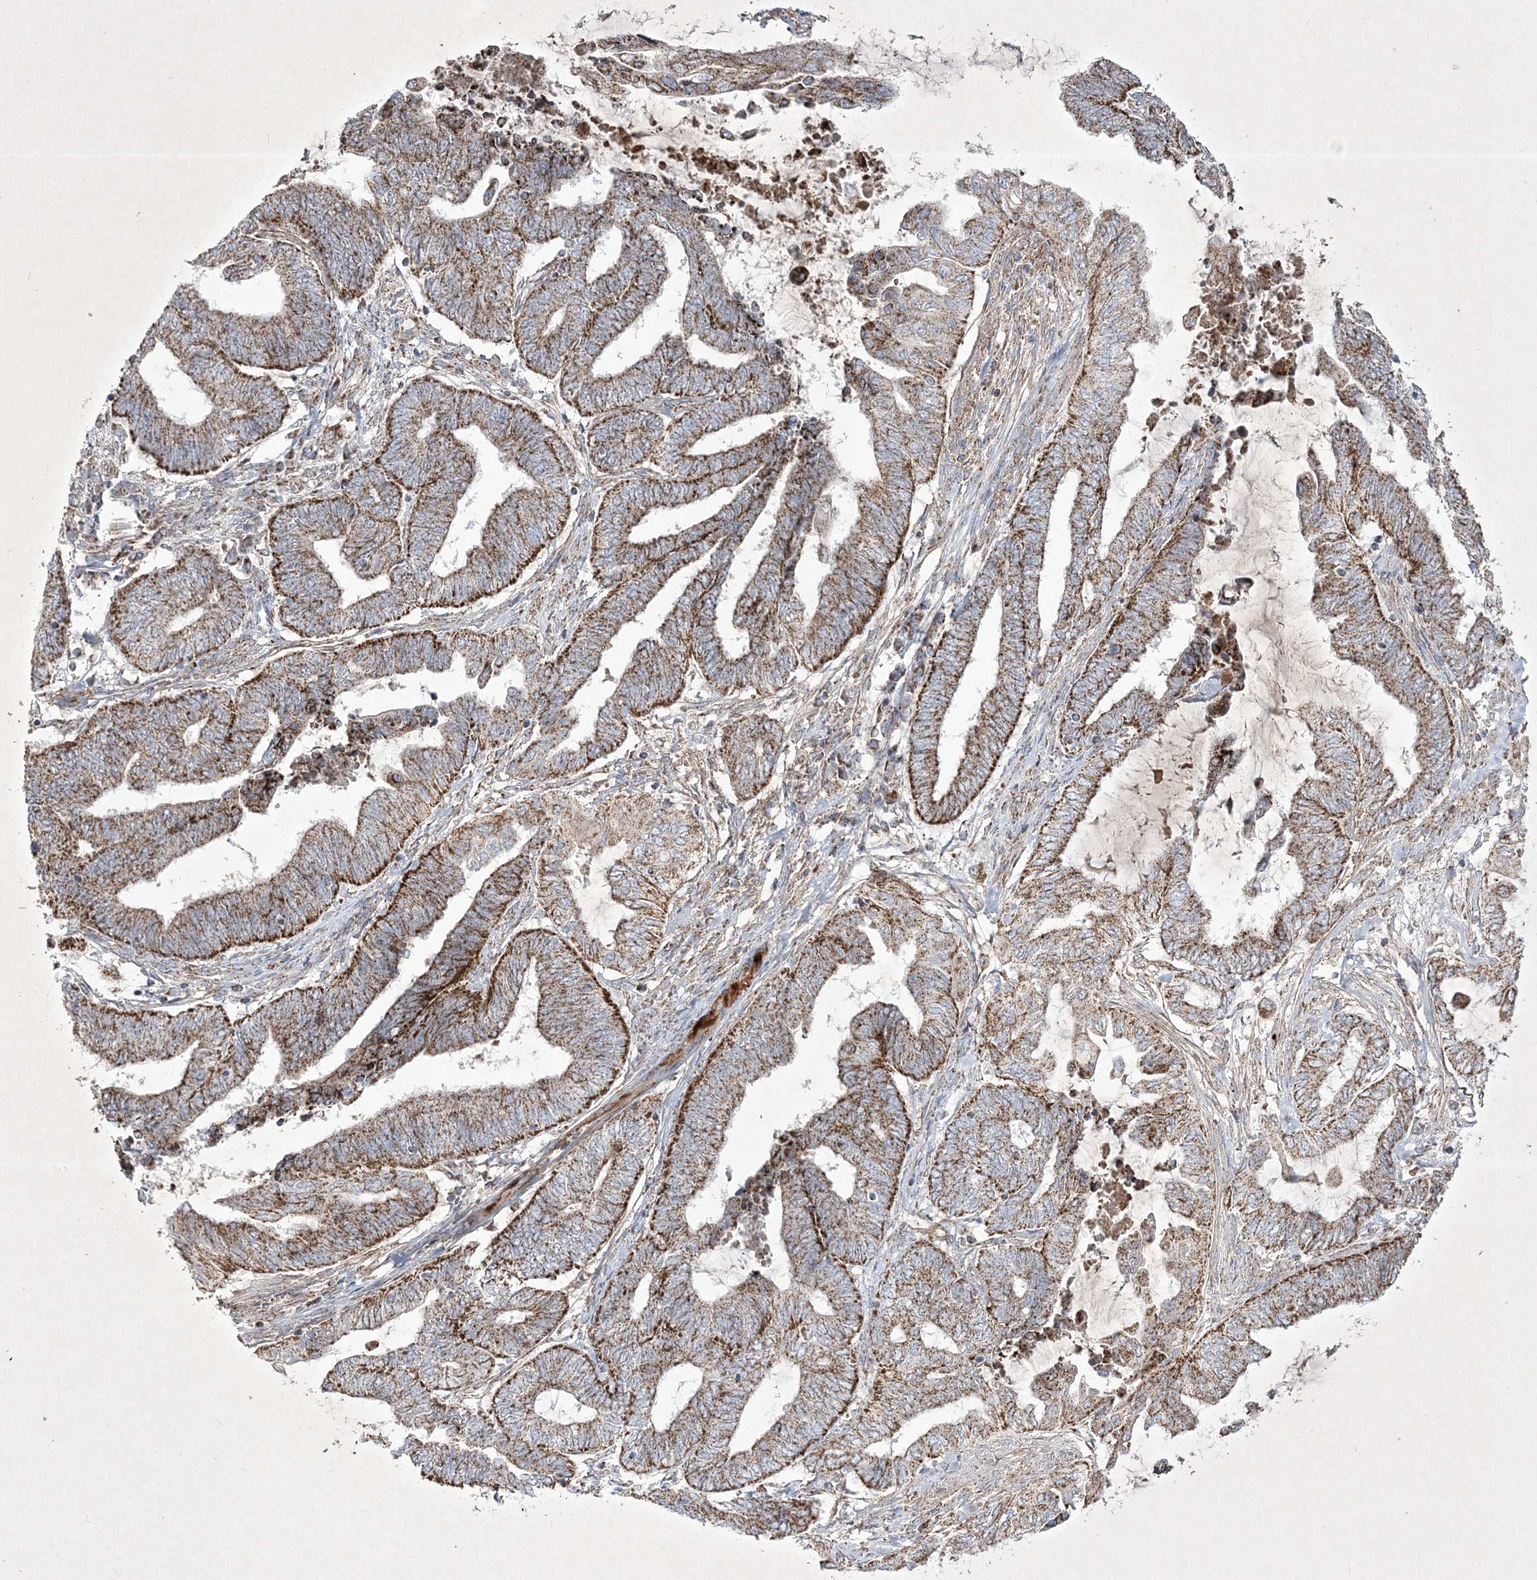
{"staining": {"intensity": "strong", "quantity": ">75%", "location": "cytoplasmic/membranous"}, "tissue": "endometrial cancer", "cell_type": "Tumor cells", "image_type": "cancer", "snomed": [{"axis": "morphology", "description": "Adenocarcinoma, NOS"}, {"axis": "topography", "description": "Uterus"}, {"axis": "topography", "description": "Endometrium"}], "caption": "Immunohistochemistry histopathology image of endometrial cancer (adenocarcinoma) stained for a protein (brown), which reveals high levels of strong cytoplasmic/membranous positivity in approximately >75% of tumor cells.", "gene": "RICTOR", "patient": {"sex": "female", "age": 70}}